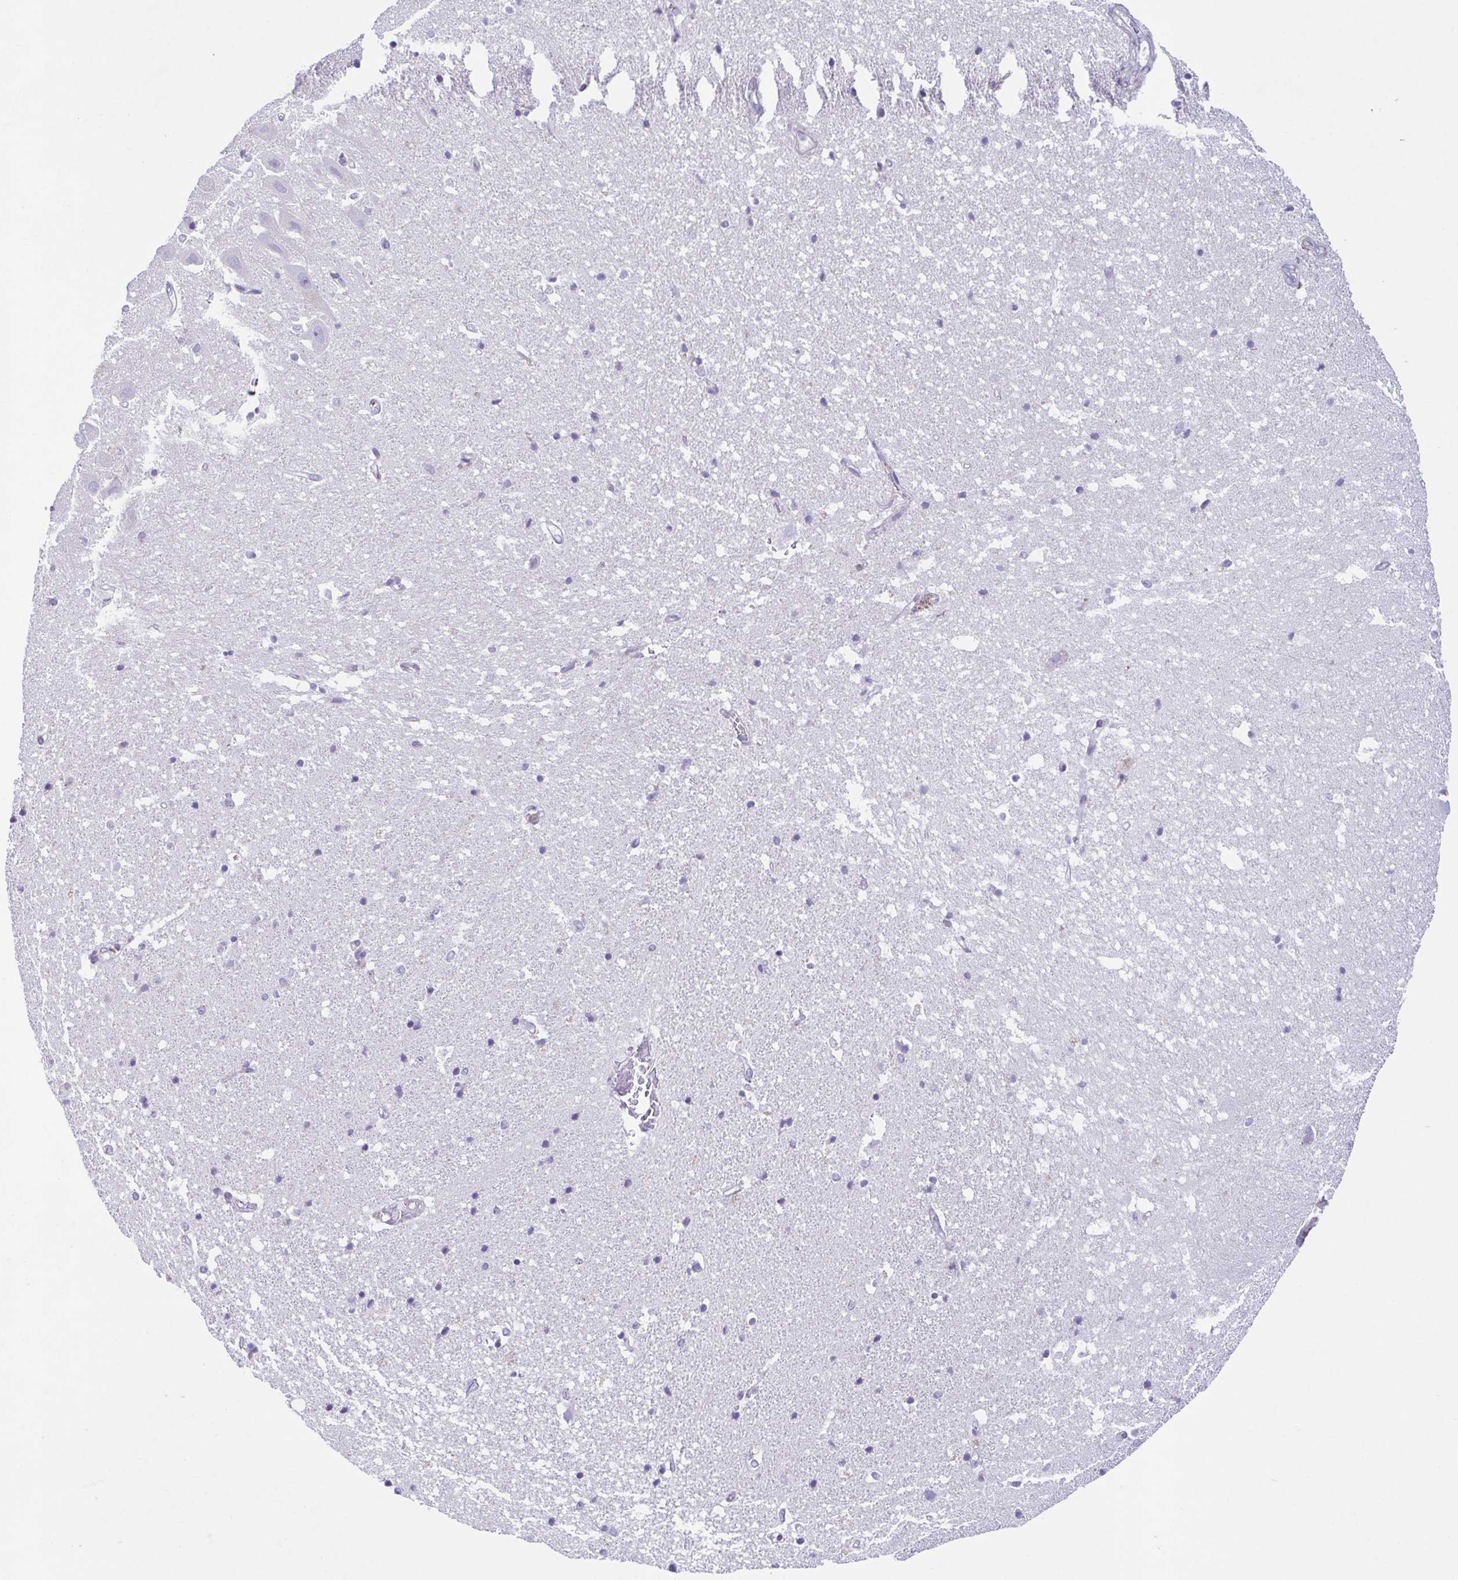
{"staining": {"intensity": "negative", "quantity": "none", "location": "none"}, "tissue": "hippocampus", "cell_type": "Glial cells", "image_type": "normal", "snomed": [{"axis": "morphology", "description": "Normal tissue, NOS"}, {"axis": "topography", "description": "Hippocampus"}], "caption": "Glial cells are negative for brown protein staining in benign hippocampus. Nuclei are stained in blue.", "gene": "COL17A1", "patient": {"sex": "male", "age": 63}}